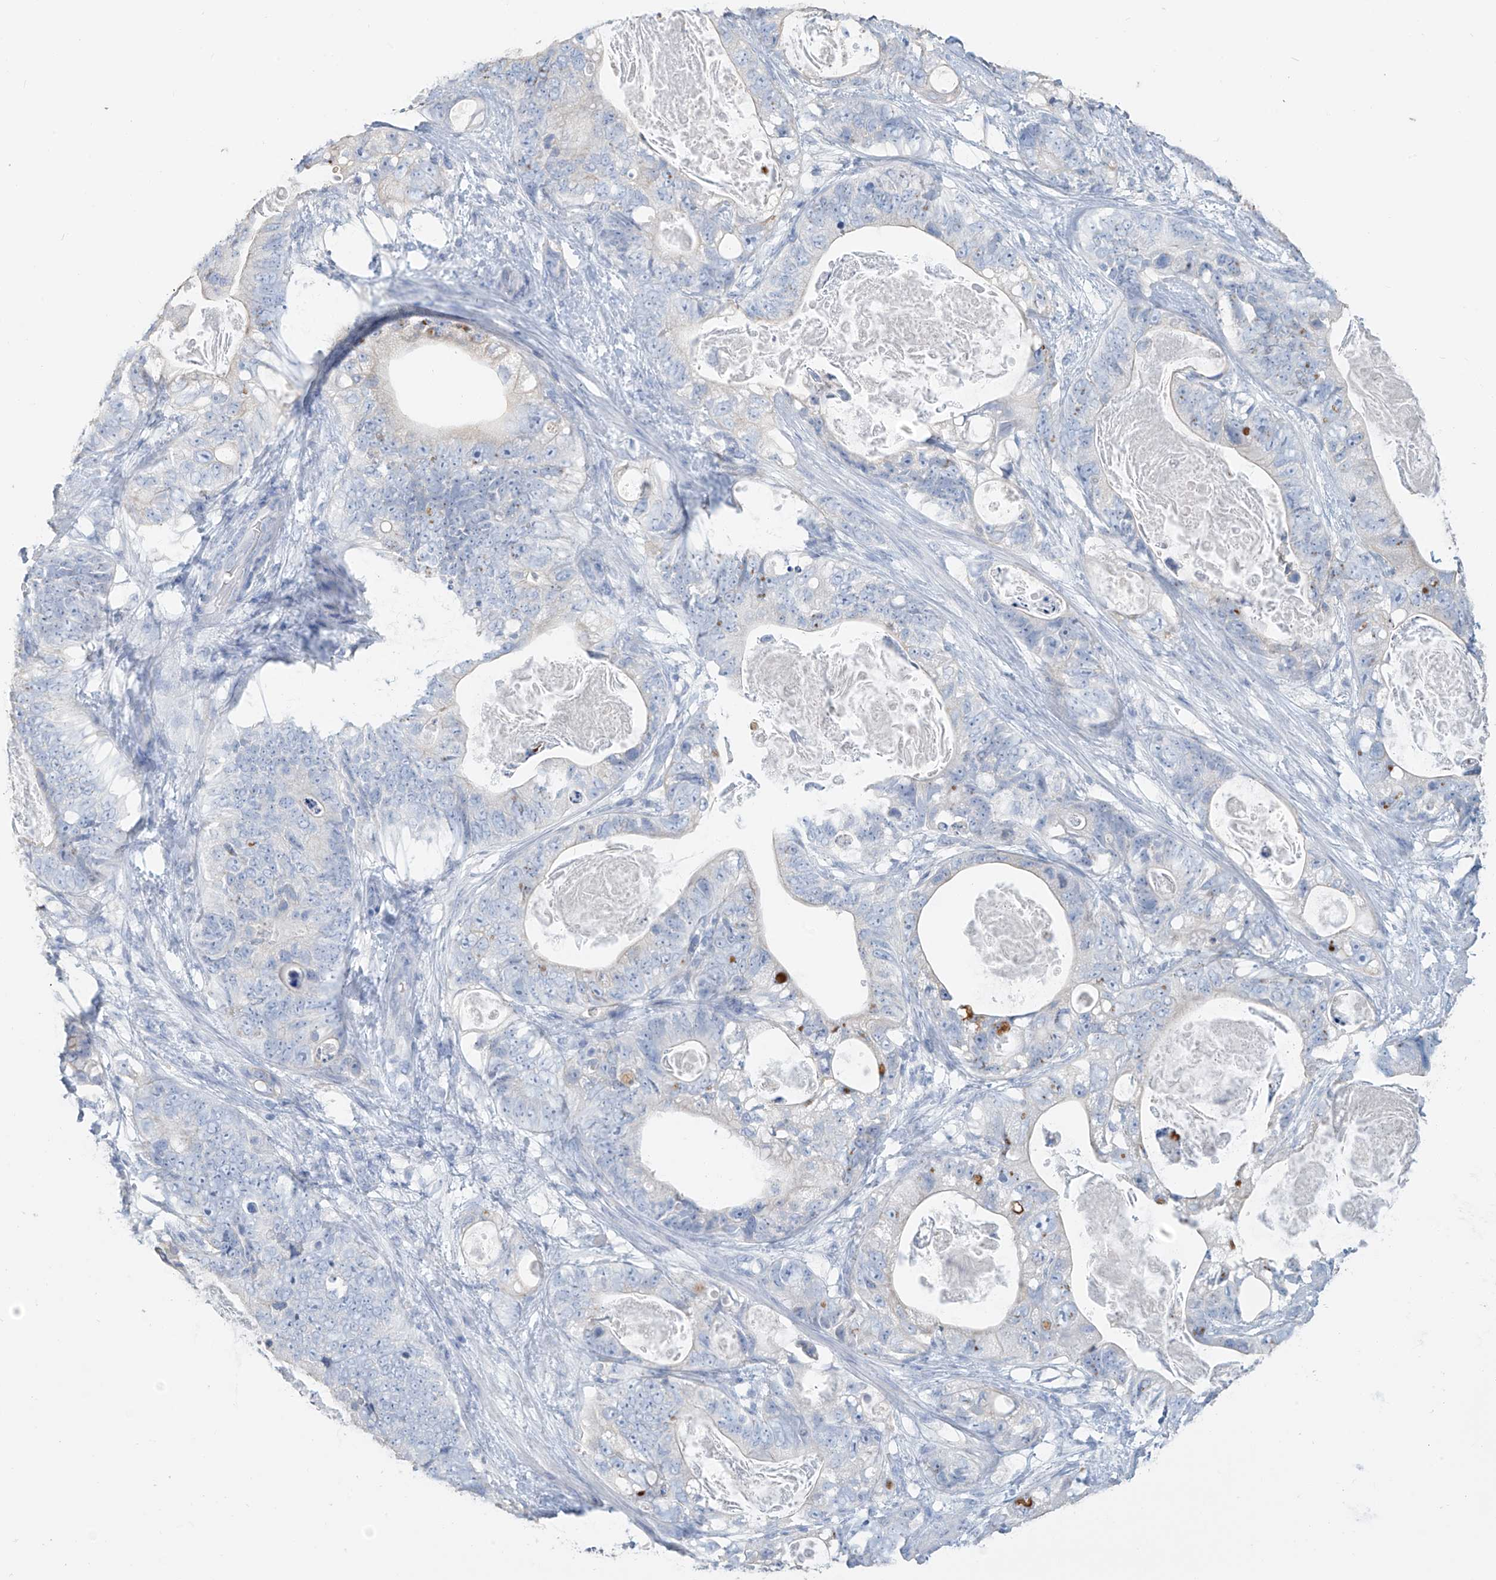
{"staining": {"intensity": "negative", "quantity": "none", "location": "none"}, "tissue": "stomach cancer", "cell_type": "Tumor cells", "image_type": "cancer", "snomed": [{"axis": "morphology", "description": "Normal tissue, NOS"}, {"axis": "morphology", "description": "Adenocarcinoma, NOS"}, {"axis": "topography", "description": "Stomach"}], "caption": "There is no significant staining in tumor cells of stomach cancer.", "gene": "PAFAH1B3", "patient": {"sex": "female", "age": 89}}